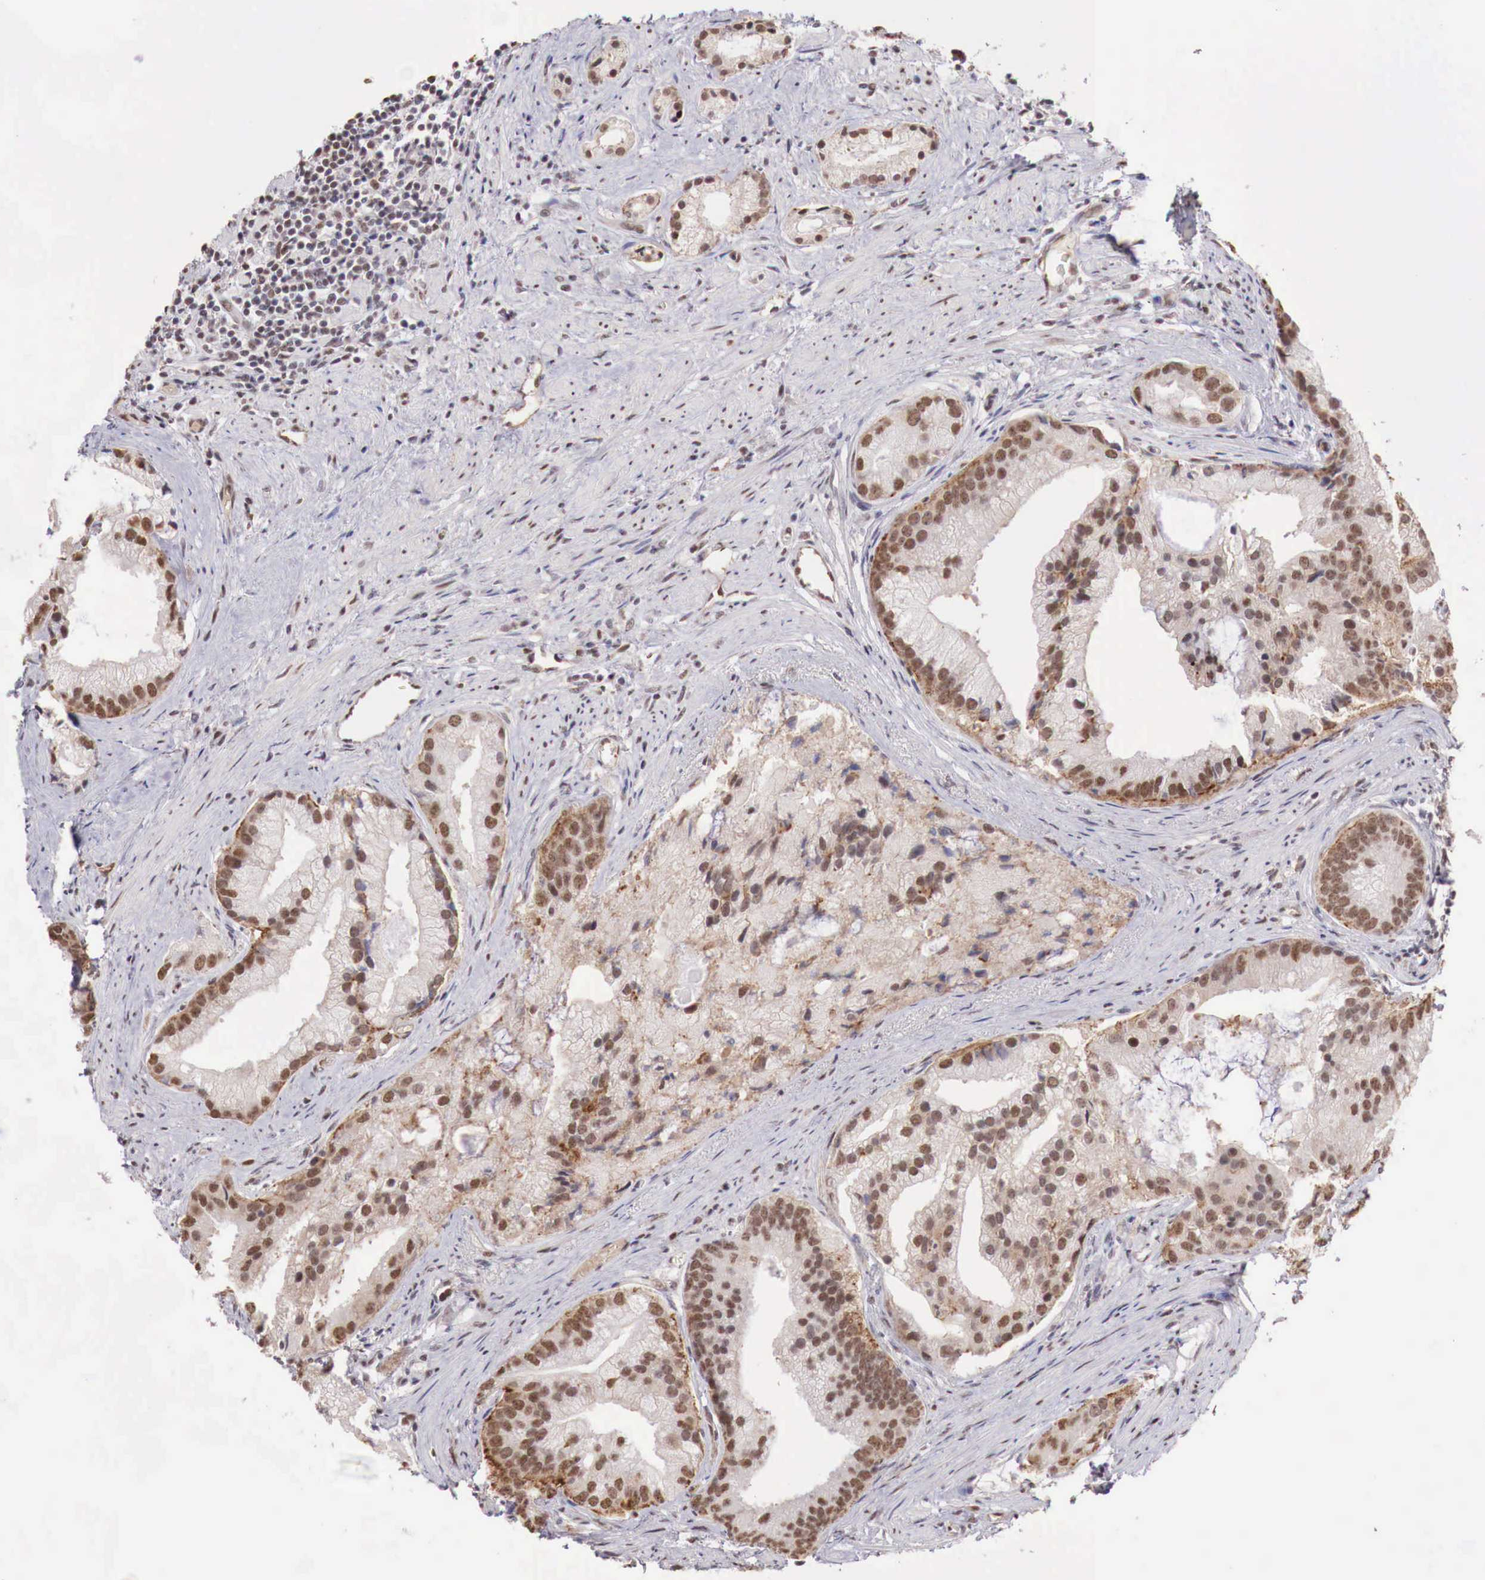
{"staining": {"intensity": "strong", "quantity": ">75%", "location": "cytoplasmic/membranous,nuclear"}, "tissue": "prostate cancer", "cell_type": "Tumor cells", "image_type": "cancer", "snomed": [{"axis": "morphology", "description": "Adenocarcinoma, Low grade"}, {"axis": "topography", "description": "Prostate"}], "caption": "Immunohistochemical staining of human prostate cancer displays strong cytoplasmic/membranous and nuclear protein expression in approximately >75% of tumor cells.", "gene": "FOXP2", "patient": {"sex": "male", "age": 71}}